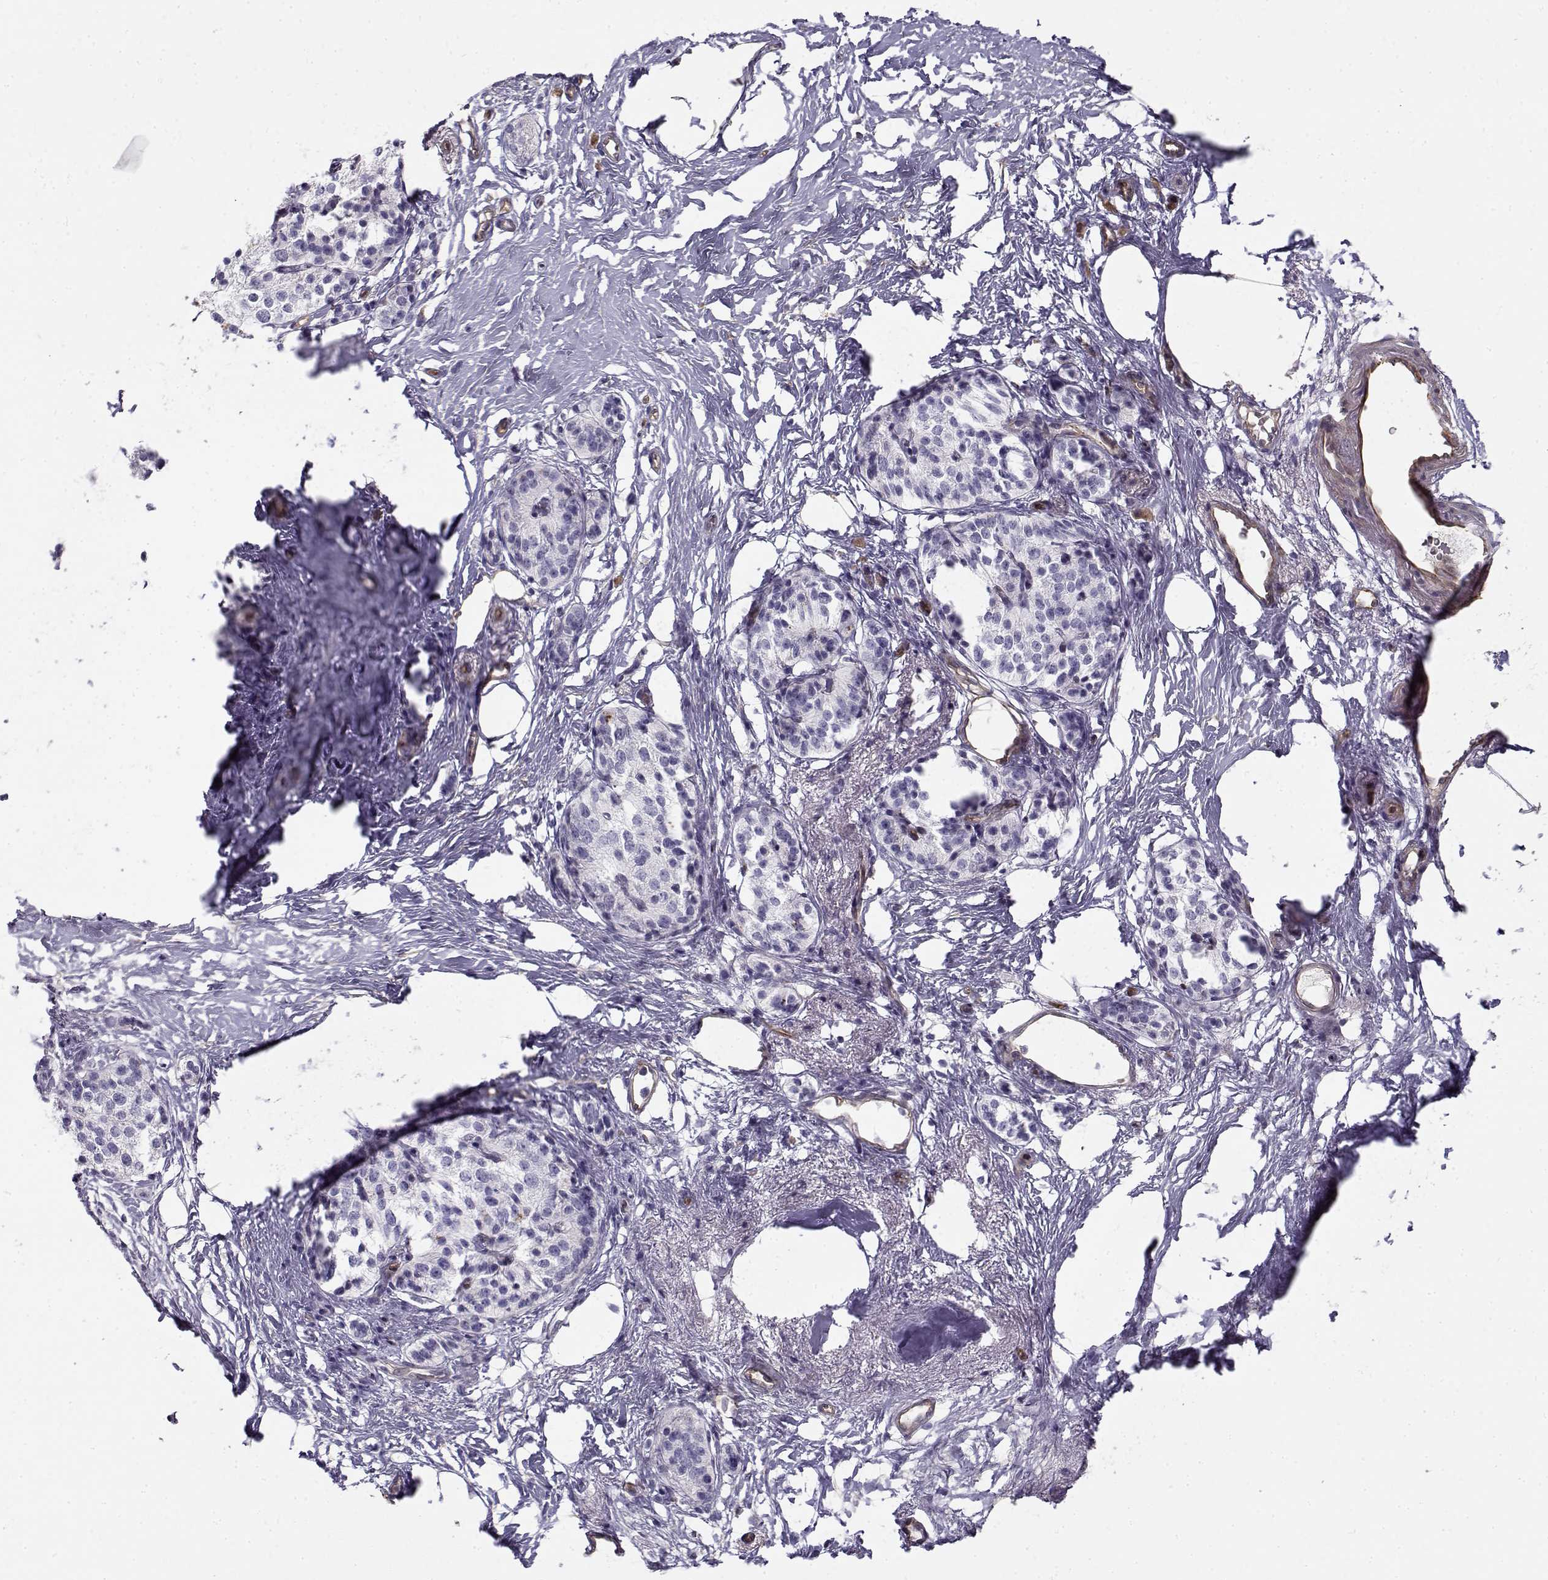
{"staining": {"intensity": "negative", "quantity": "none", "location": "none"}, "tissue": "pancreatic cancer", "cell_type": "Tumor cells", "image_type": "cancer", "snomed": [{"axis": "morphology", "description": "Adenocarcinoma, NOS"}, {"axis": "topography", "description": "Pancreas"}], "caption": "This histopathology image is of pancreatic adenocarcinoma stained with immunohistochemistry (IHC) to label a protein in brown with the nuclei are counter-stained blue. There is no positivity in tumor cells. (Immunohistochemistry, brightfield microscopy, high magnification).", "gene": "MYO1A", "patient": {"sex": "female", "age": 72}}